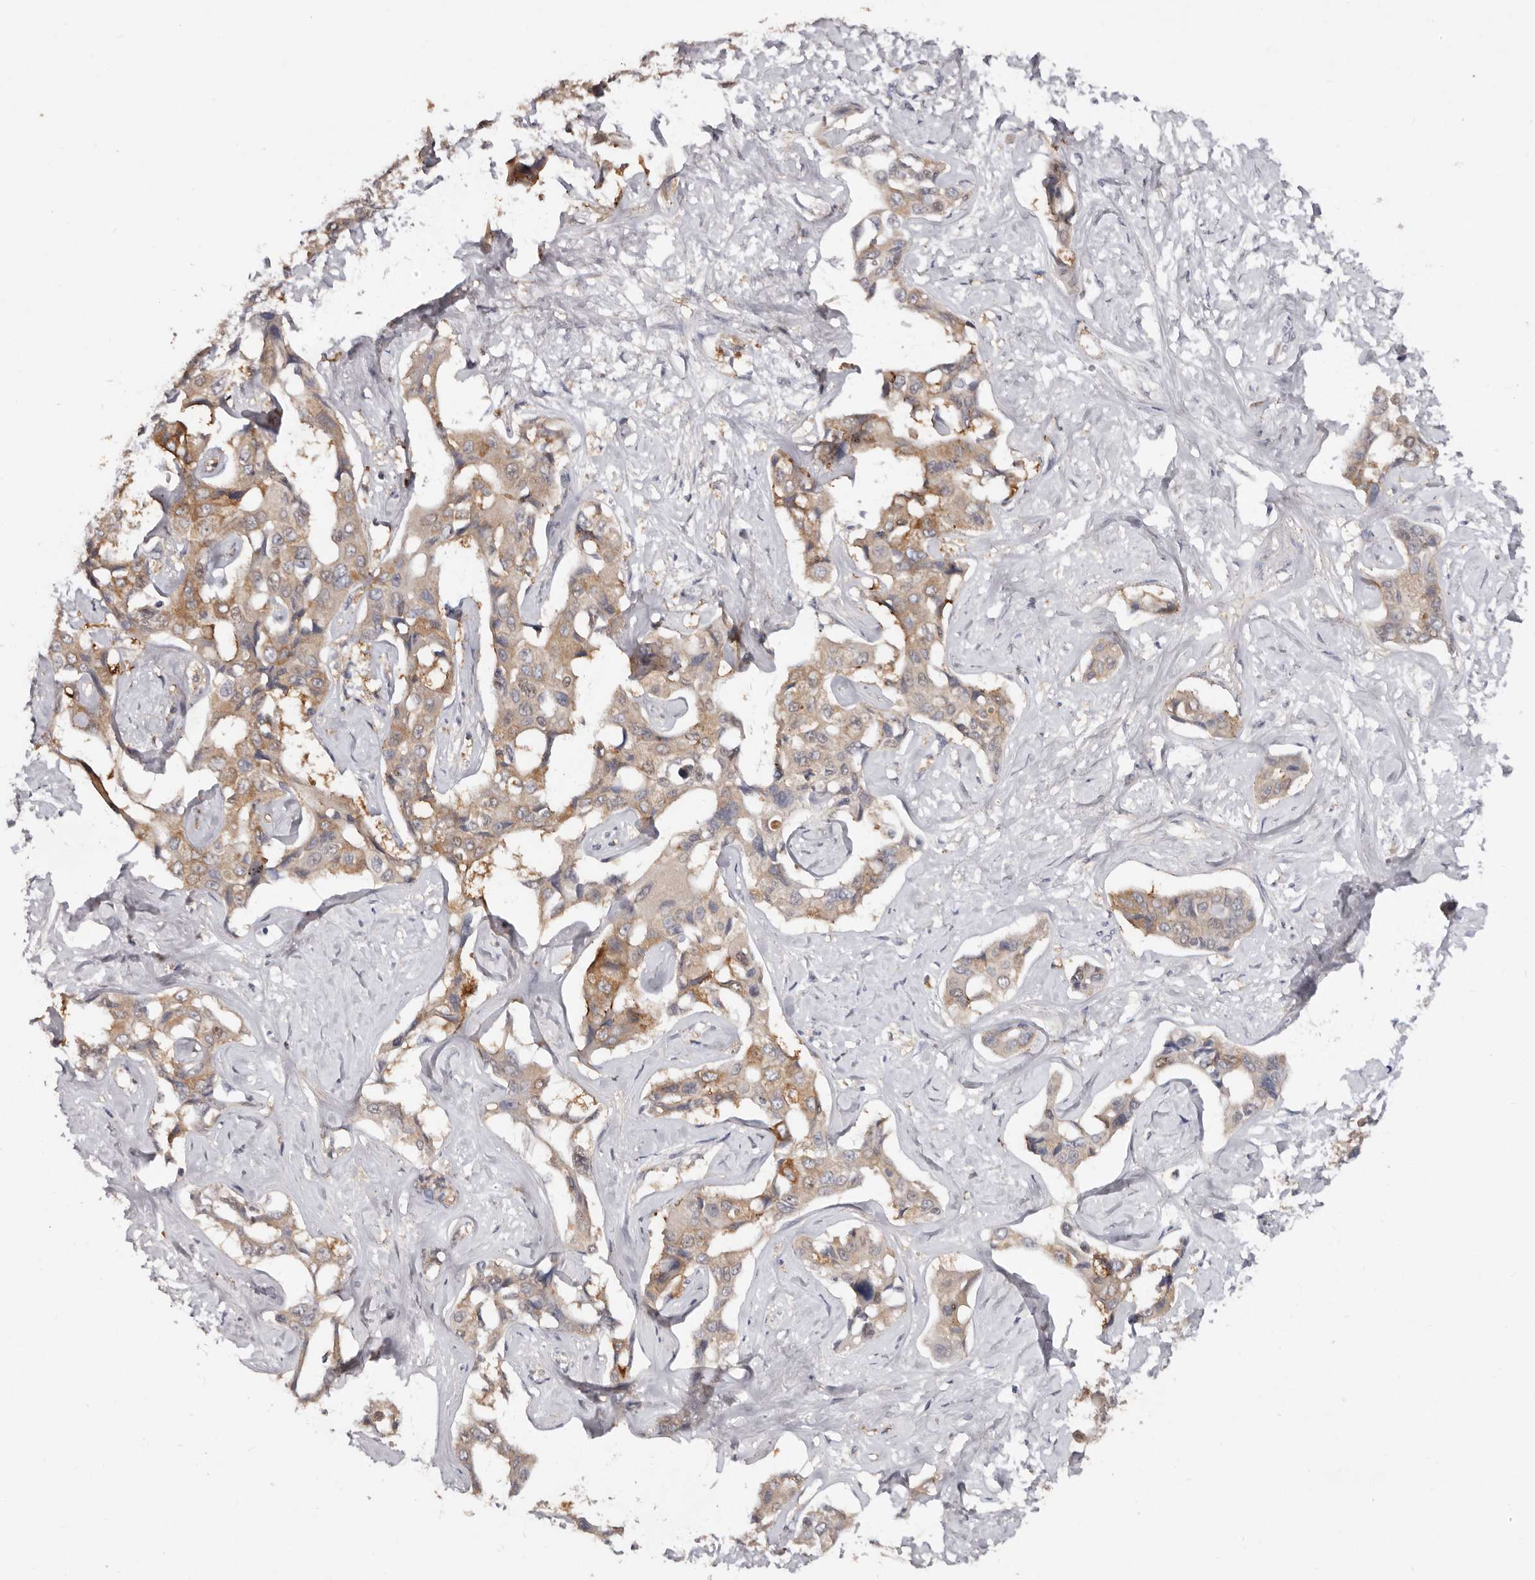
{"staining": {"intensity": "moderate", "quantity": ">75%", "location": "cytoplasmic/membranous"}, "tissue": "liver cancer", "cell_type": "Tumor cells", "image_type": "cancer", "snomed": [{"axis": "morphology", "description": "Cholangiocarcinoma"}, {"axis": "topography", "description": "Liver"}], "caption": "IHC (DAB) staining of human liver cancer exhibits moderate cytoplasmic/membranous protein positivity in about >75% of tumor cells.", "gene": "EDEM1", "patient": {"sex": "male", "age": 59}}